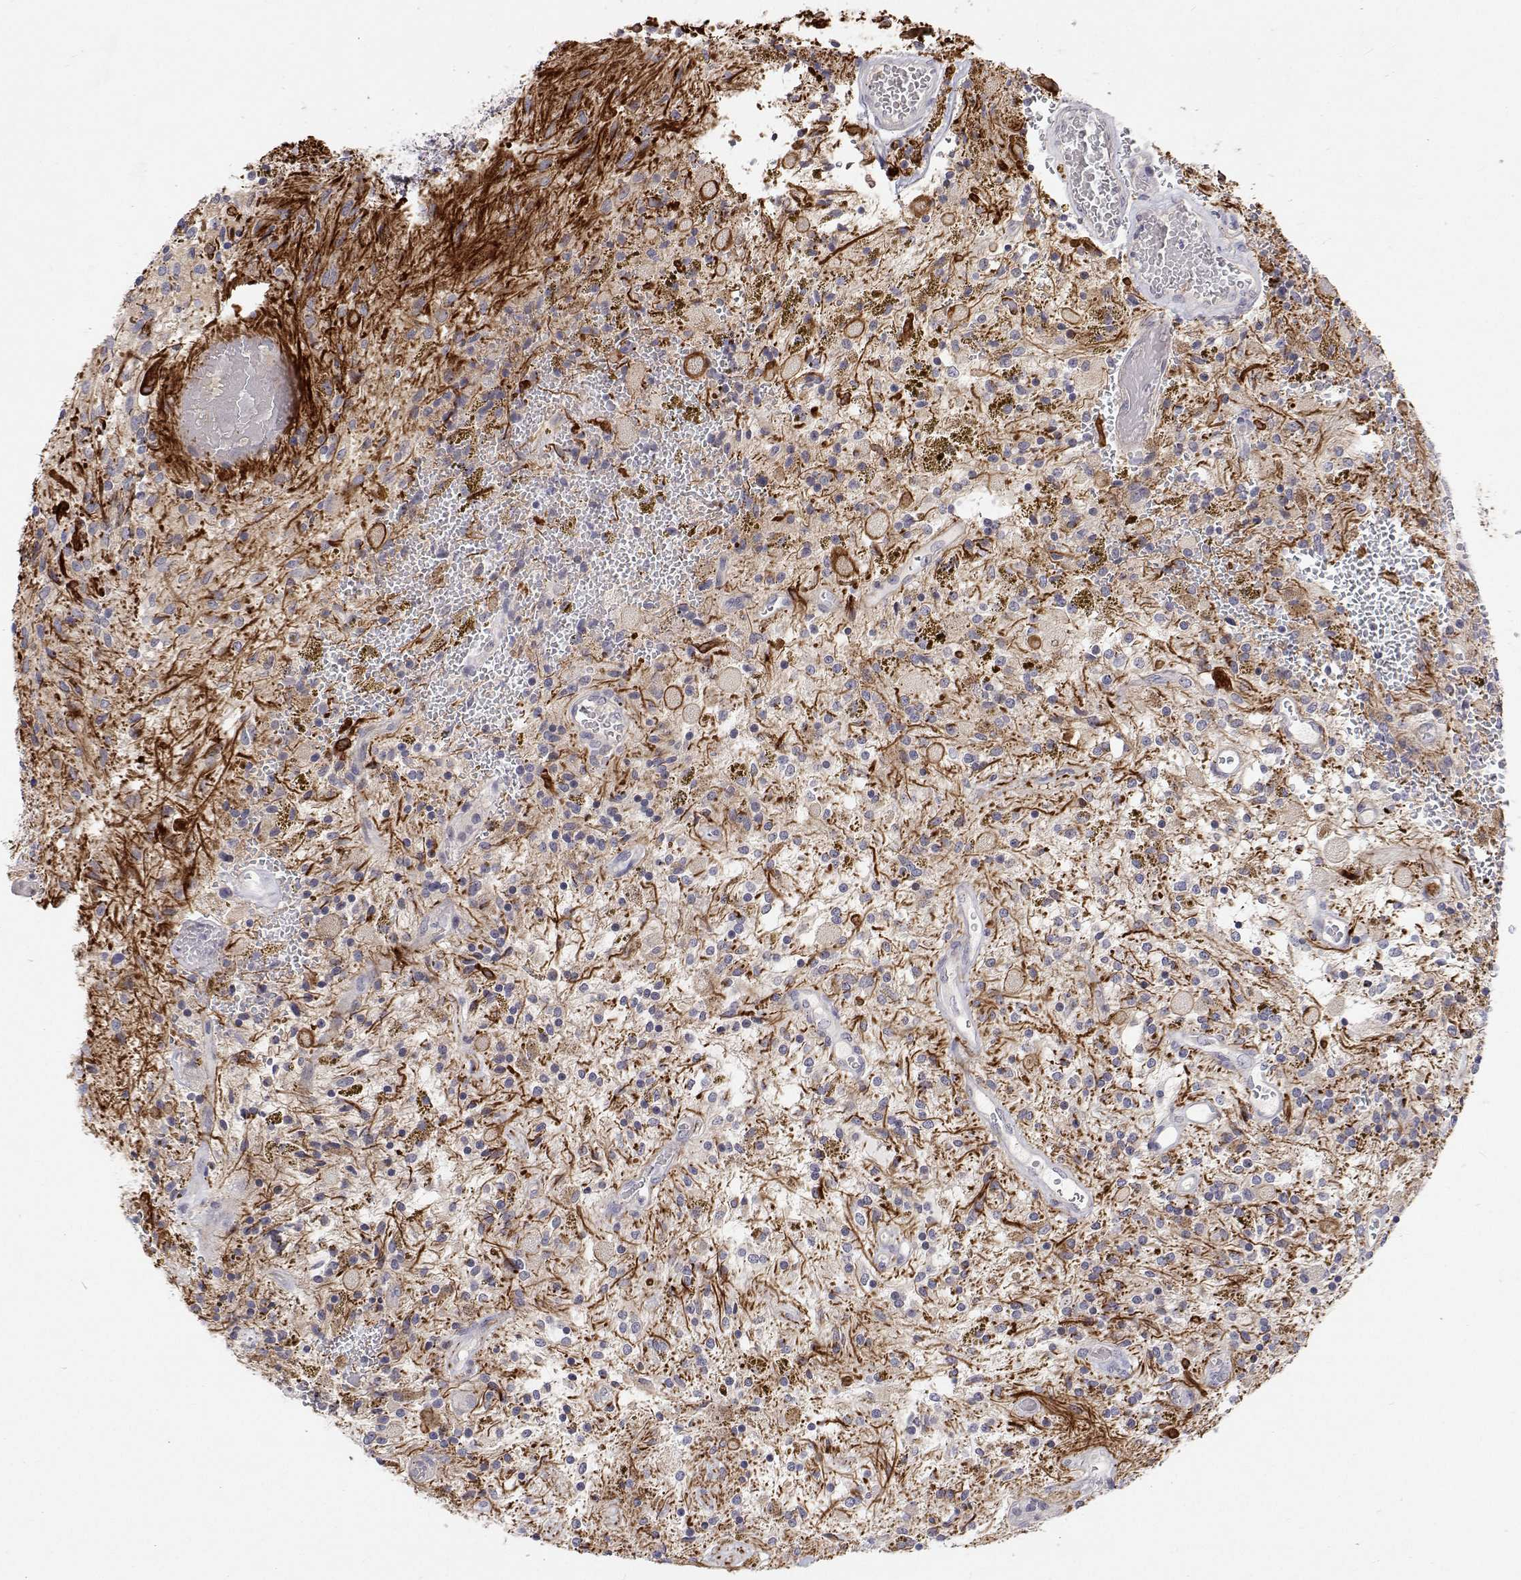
{"staining": {"intensity": "negative", "quantity": "none", "location": "none"}, "tissue": "glioma", "cell_type": "Tumor cells", "image_type": "cancer", "snomed": [{"axis": "morphology", "description": "Glioma, malignant, Low grade"}, {"axis": "topography", "description": "Cerebellum"}], "caption": "This is a image of immunohistochemistry (IHC) staining of malignant low-grade glioma, which shows no positivity in tumor cells.", "gene": "MYPN", "patient": {"sex": "female", "age": 14}}